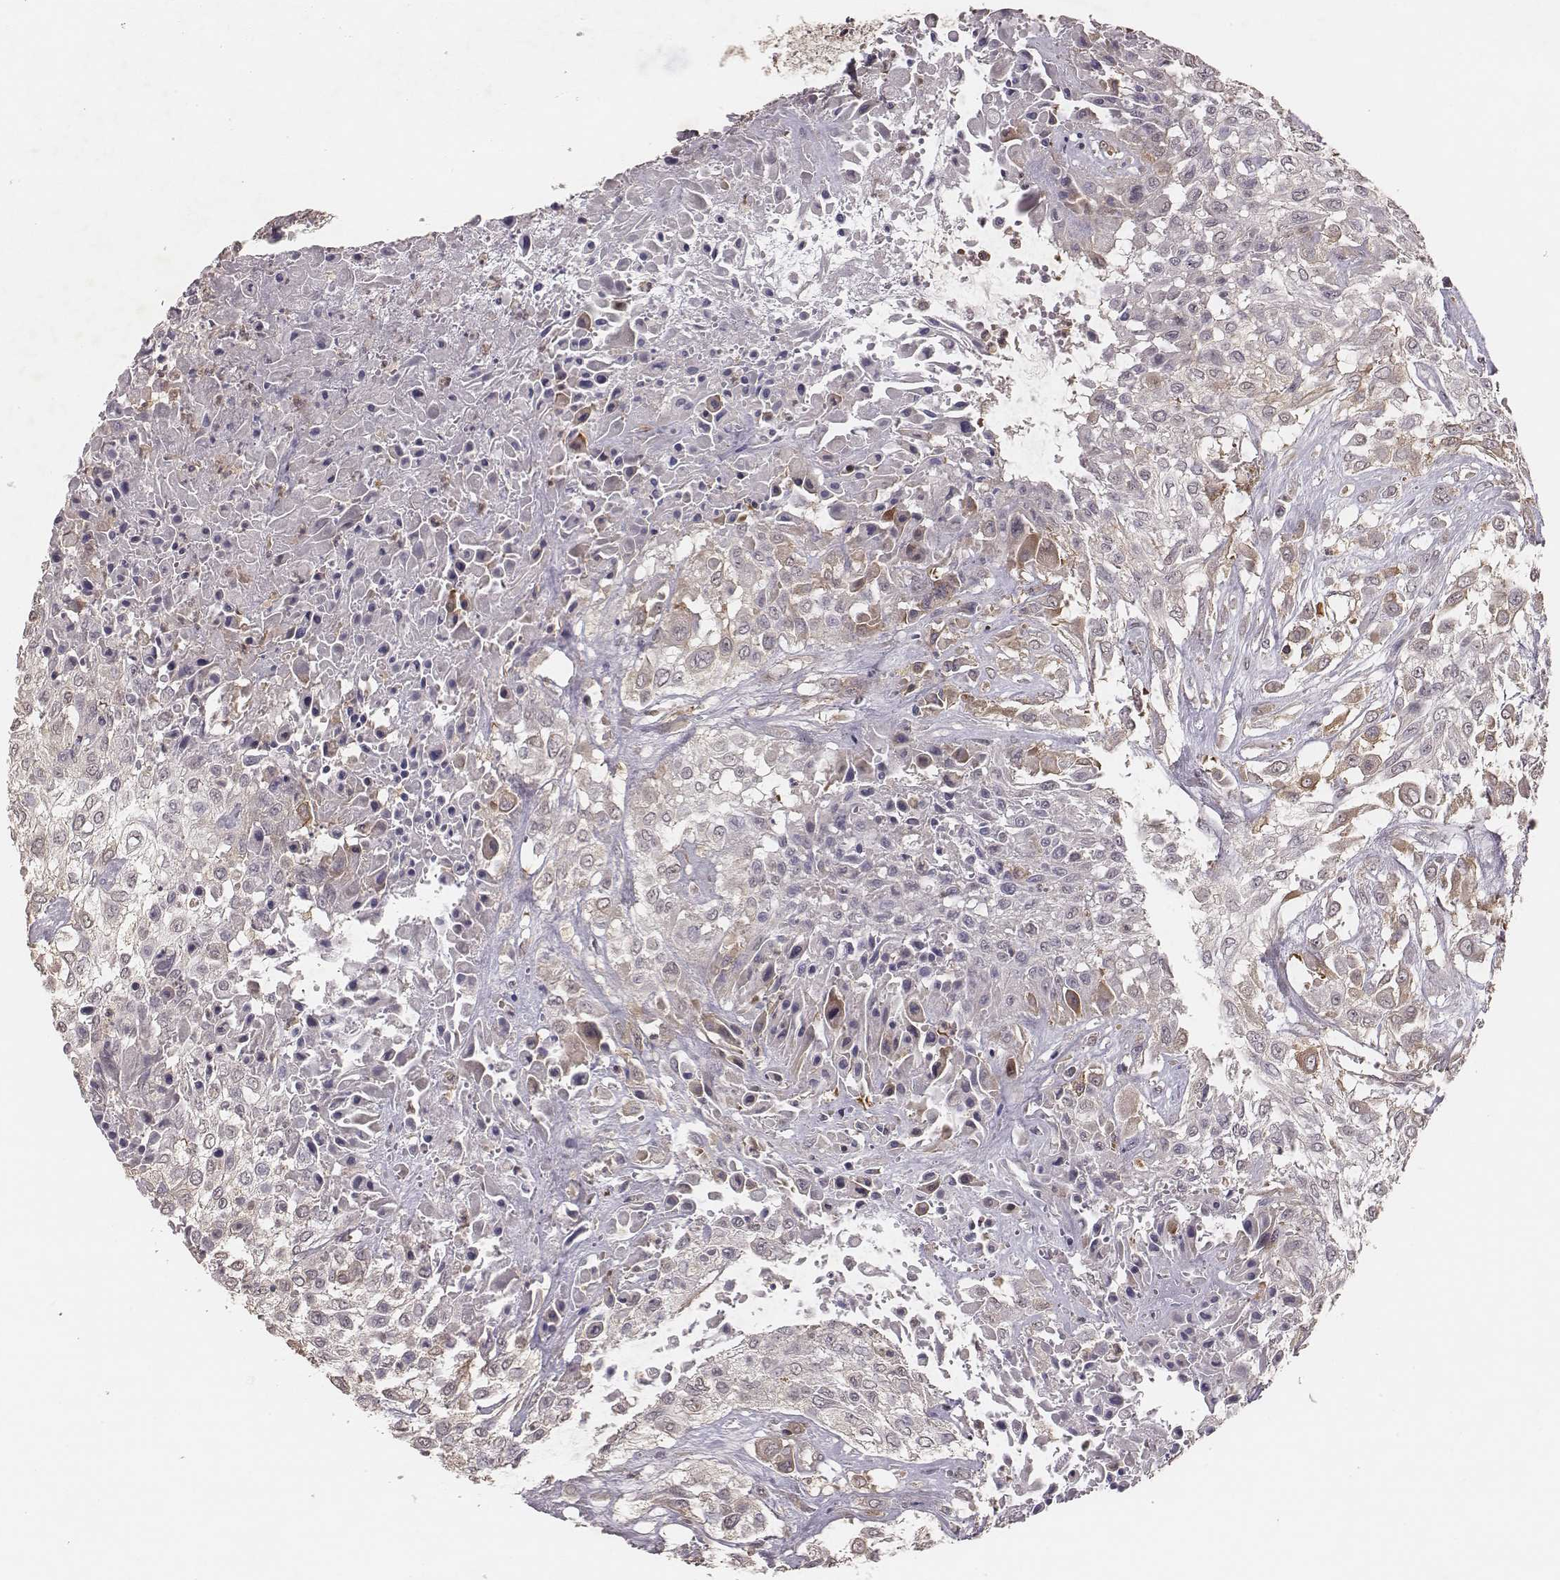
{"staining": {"intensity": "weak", "quantity": "<25%", "location": "cytoplasmic/membranous"}, "tissue": "urothelial cancer", "cell_type": "Tumor cells", "image_type": "cancer", "snomed": [{"axis": "morphology", "description": "Urothelial carcinoma, High grade"}, {"axis": "topography", "description": "Urinary bladder"}], "caption": "Immunohistochemistry (IHC) image of urothelial carcinoma (high-grade) stained for a protein (brown), which demonstrates no expression in tumor cells.", "gene": "PILRA", "patient": {"sex": "male", "age": 57}}